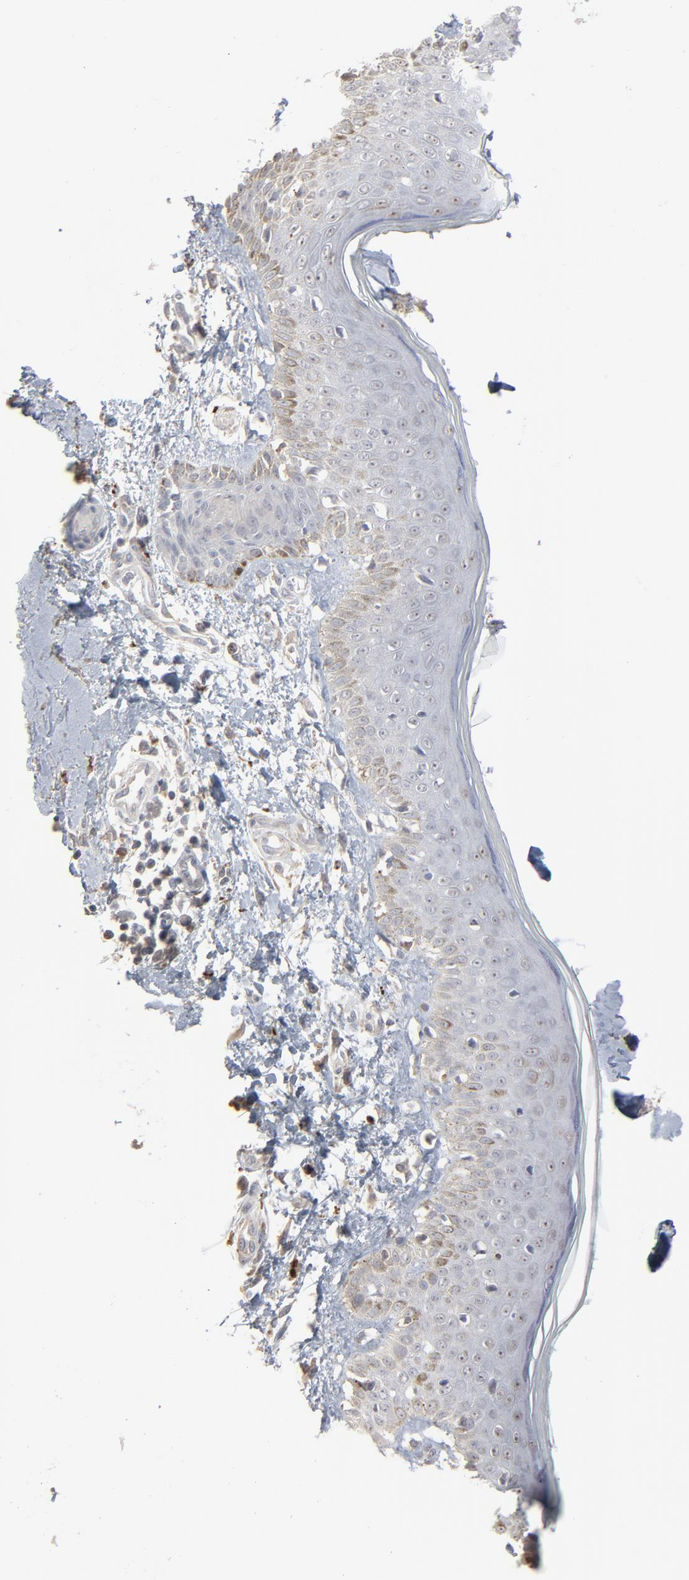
{"staining": {"intensity": "negative", "quantity": "none", "location": "none"}, "tissue": "skin cancer", "cell_type": "Tumor cells", "image_type": "cancer", "snomed": [{"axis": "morphology", "description": "Squamous cell carcinoma, NOS"}, {"axis": "topography", "description": "Skin"}], "caption": "Photomicrograph shows no significant protein expression in tumor cells of squamous cell carcinoma (skin). (Stains: DAB (3,3'-diaminobenzidine) immunohistochemistry with hematoxylin counter stain, Microscopy: brightfield microscopy at high magnification).", "gene": "POMT2", "patient": {"sex": "female", "age": 59}}